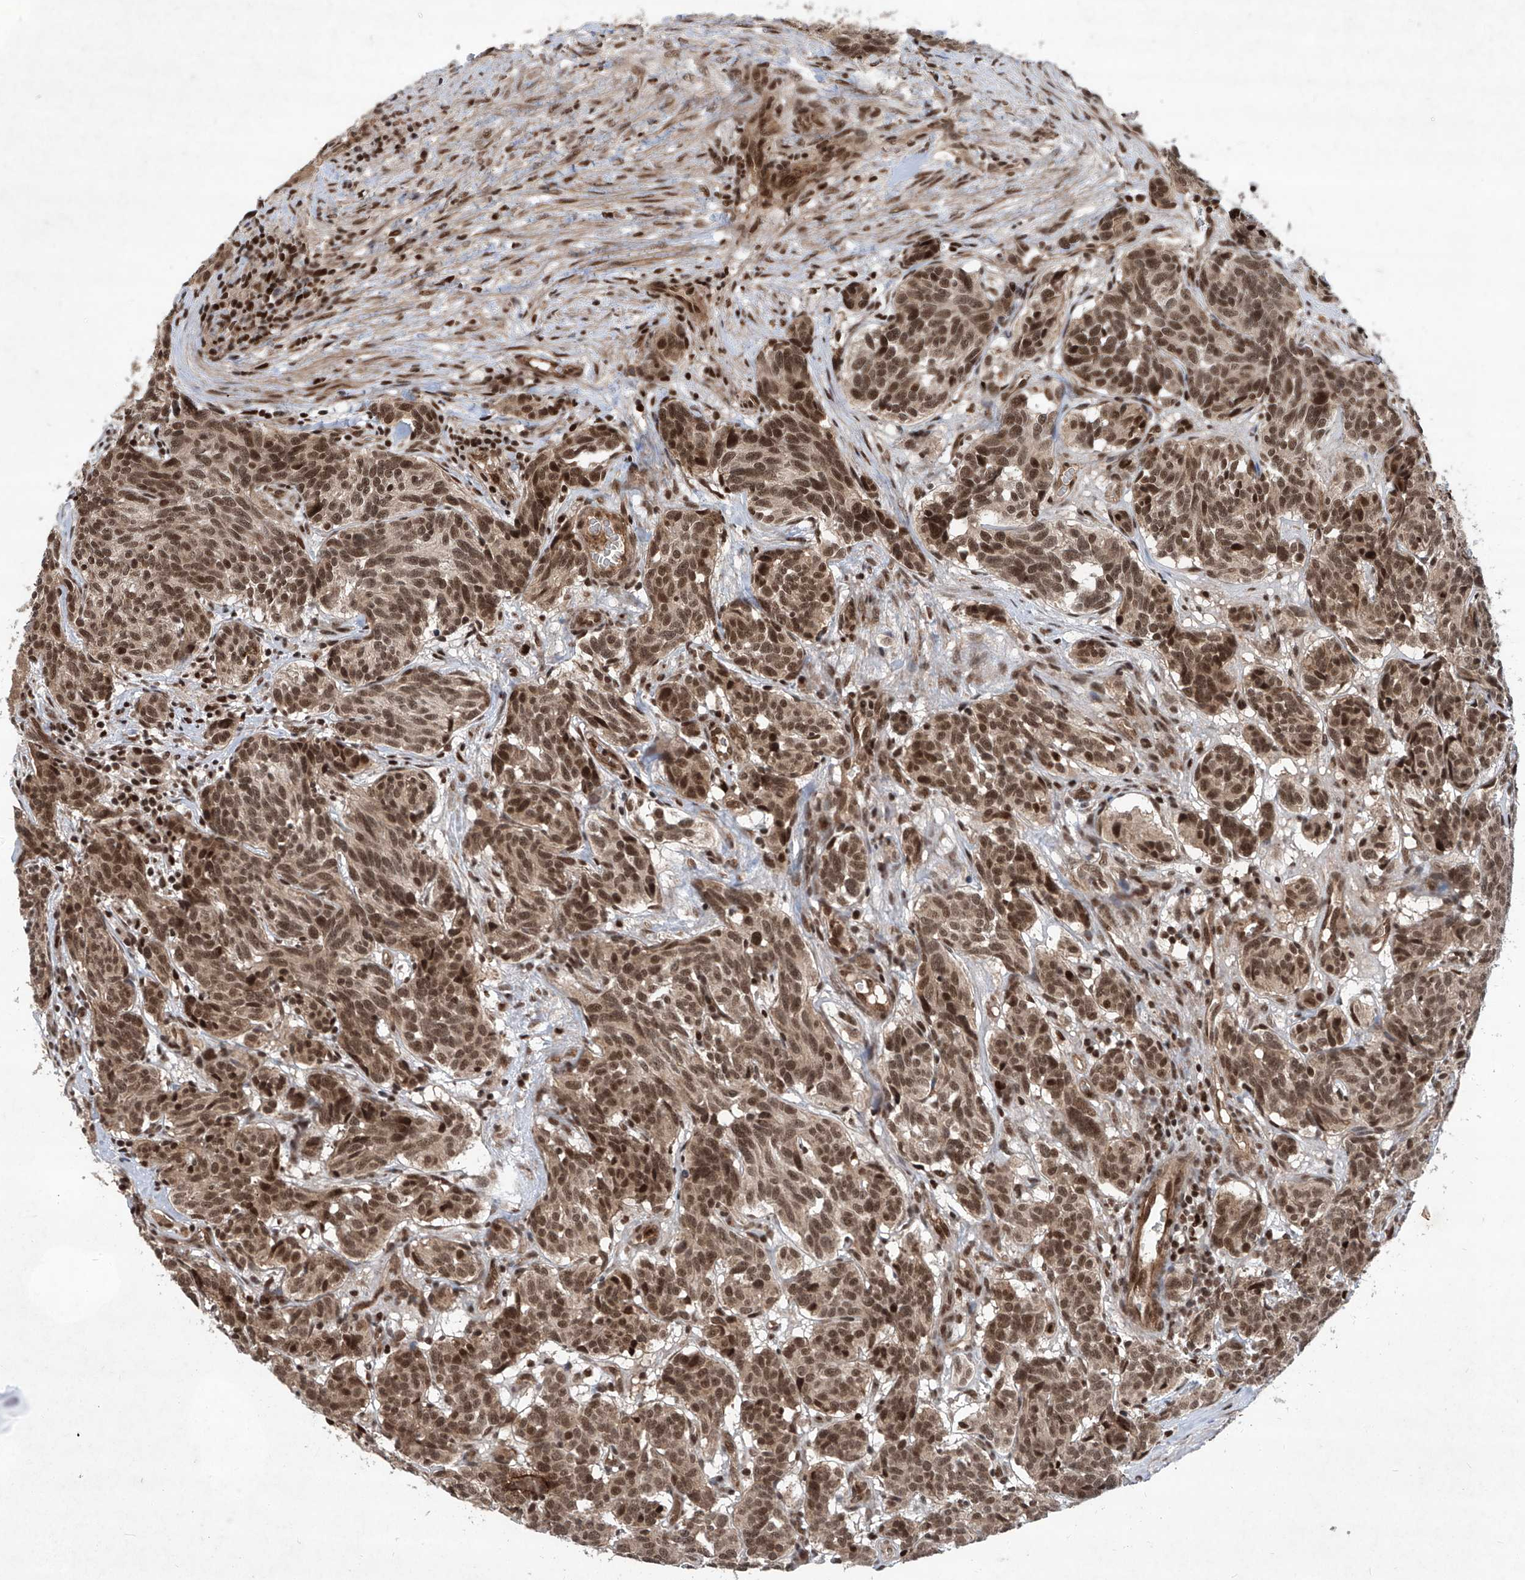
{"staining": {"intensity": "moderate", "quantity": ">75%", "location": "cytoplasmic/membranous,nuclear"}, "tissue": "carcinoid", "cell_type": "Tumor cells", "image_type": "cancer", "snomed": [{"axis": "morphology", "description": "Carcinoid, malignant, NOS"}, {"axis": "topography", "description": "Lung"}], "caption": "Tumor cells show medium levels of moderate cytoplasmic/membranous and nuclear expression in about >75% of cells in malignant carcinoid.", "gene": "IRF2", "patient": {"sex": "female", "age": 46}}